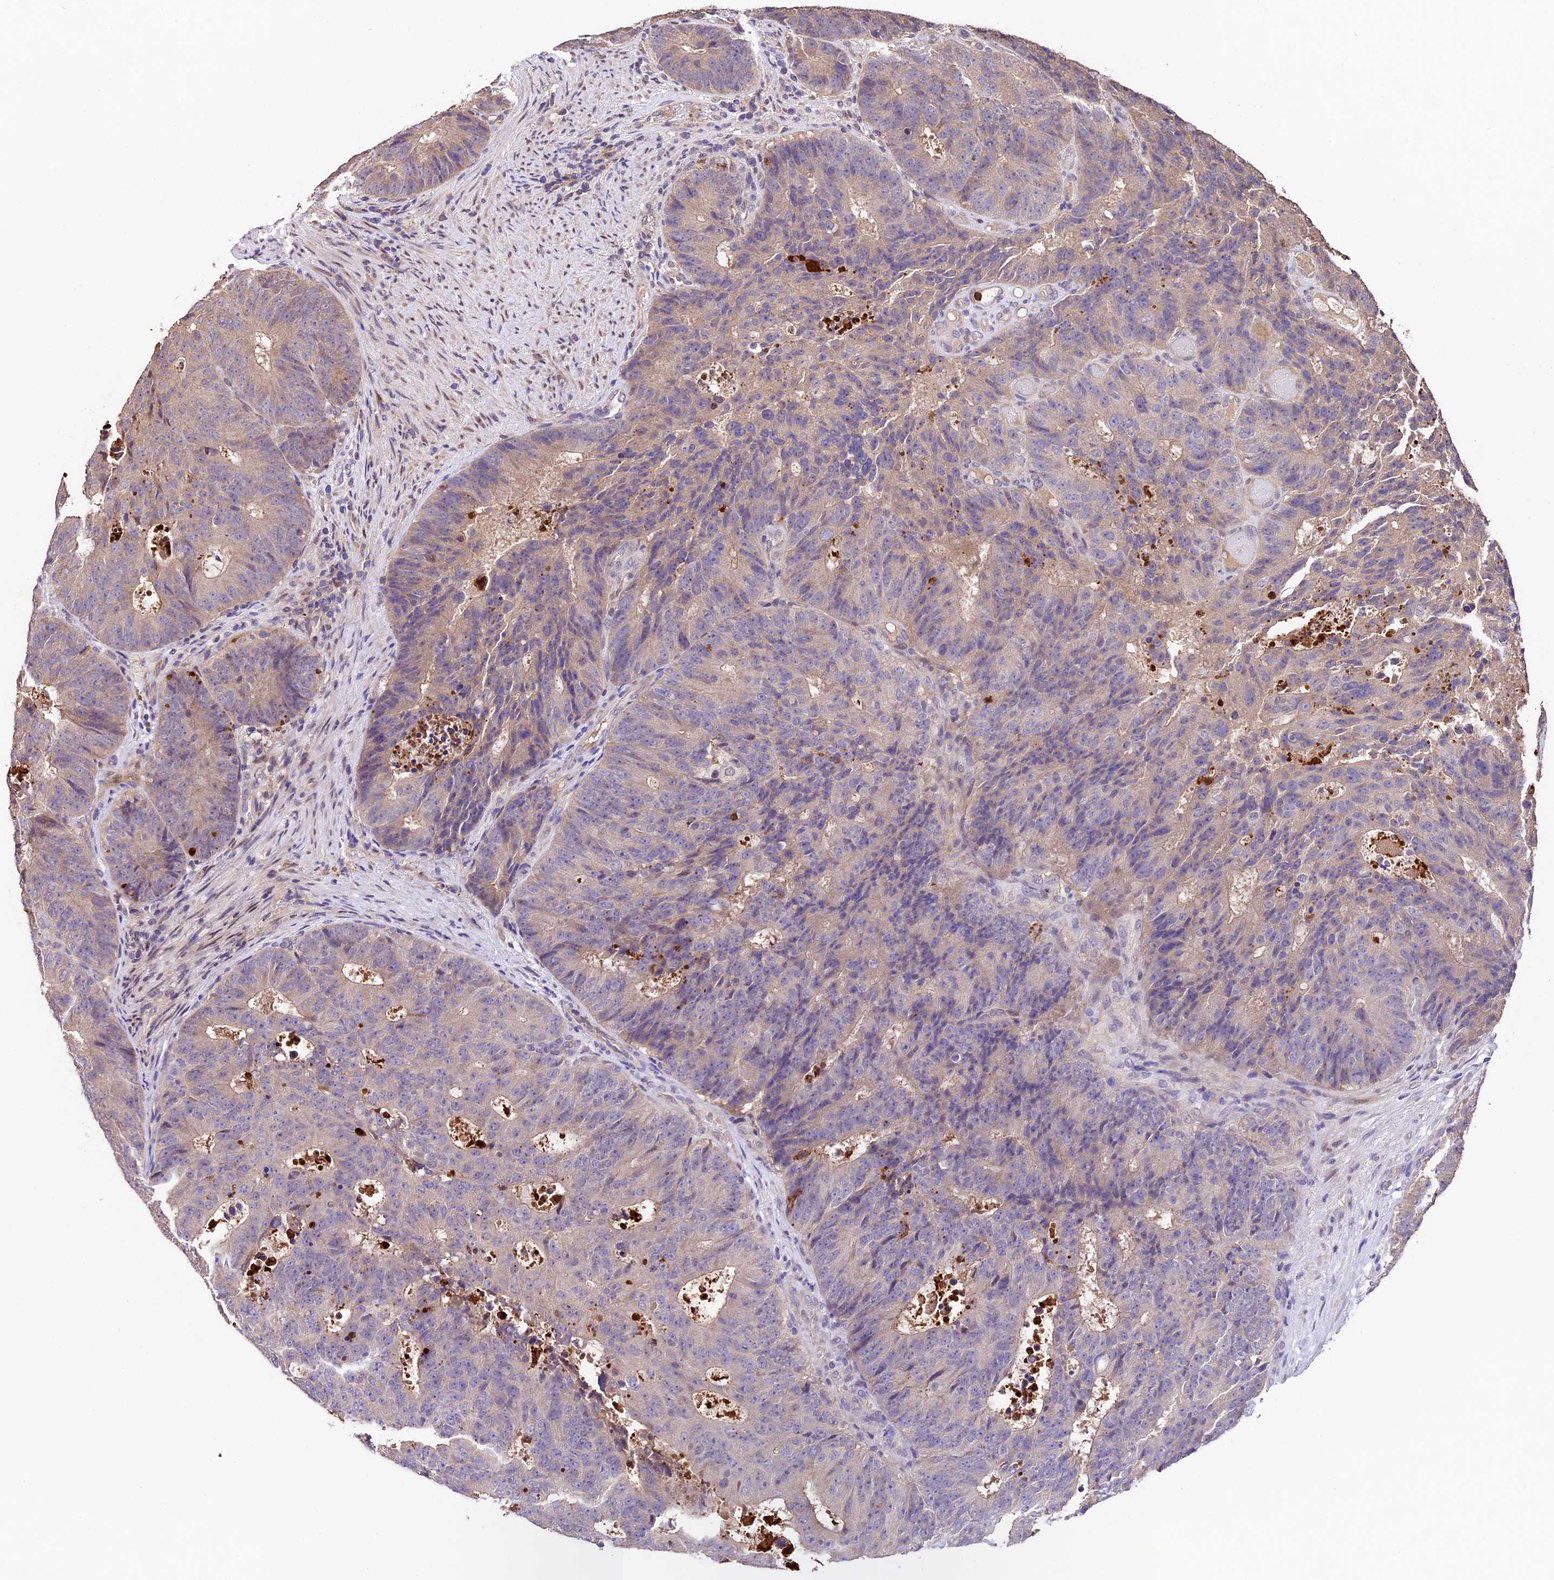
{"staining": {"intensity": "weak", "quantity": "<25%", "location": "cytoplasmic/membranous"}, "tissue": "colorectal cancer", "cell_type": "Tumor cells", "image_type": "cancer", "snomed": [{"axis": "morphology", "description": "Adenocarcinoma, NOS"}, {"axis": "topography", "description": "Colon"}], "caption": "Immunohistochemical staining of human colorectal cancer (adenocarcinoma) demonstrates no significant expression in tumor cells.", "gene": "SBNO2", "patient": {"sex": "male", "age": 87}}